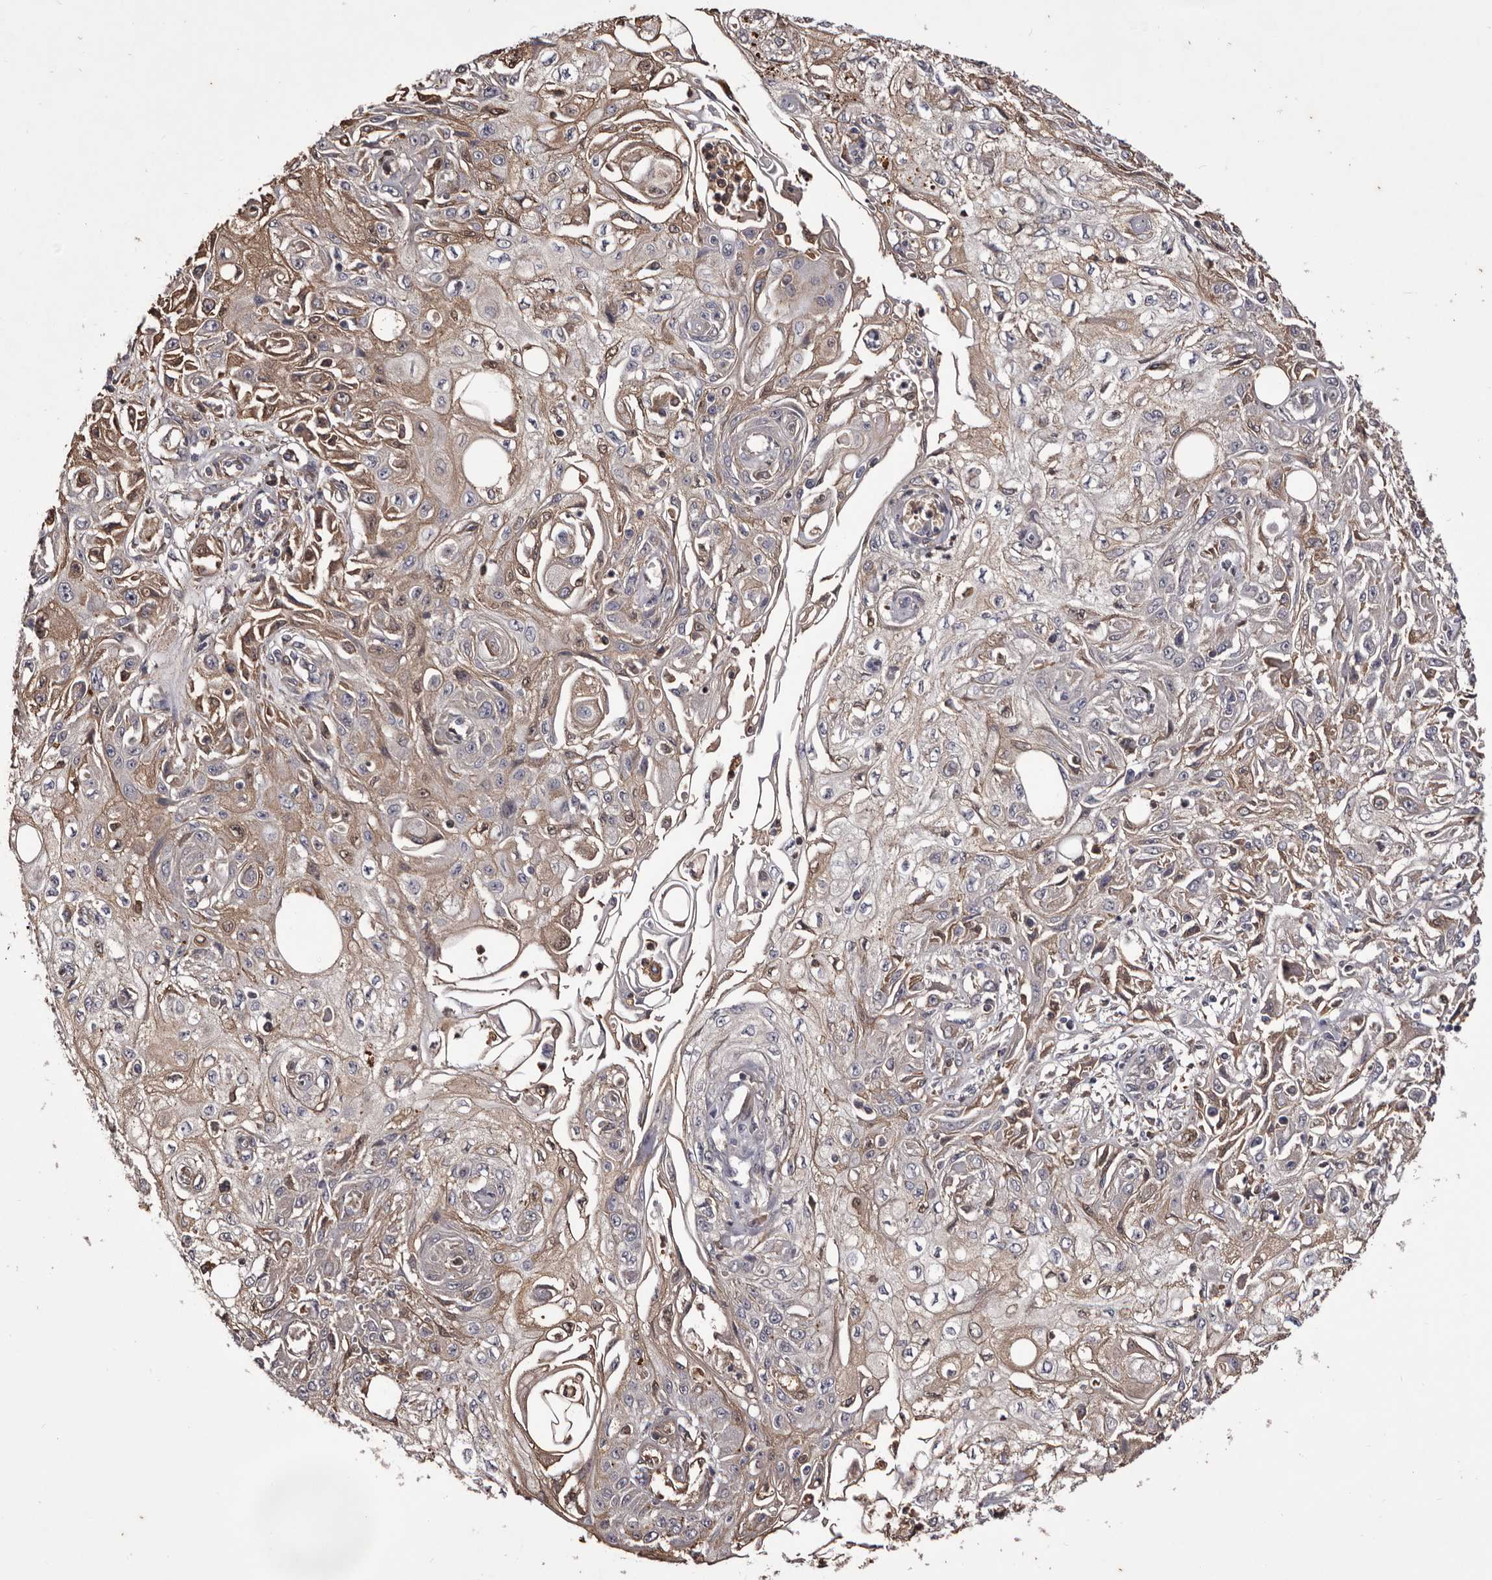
{"staining": {"intensity": "weak", "quantity": "<25%", "location": "cytoplasmic/membranous"}, "tissue": "skin cancer", "cell_type": "Tumor cells", "image_type": "cancer", "snomed": [{"axis": "morphology", "description": "Squamous cell carcinoma, NOS"}, {"axis": "morphology", "description": "Squamous cell carcinoma, metastatic, NOS"}, {"axis": "topography", "description": "Skin"}, {"axis": "topography", "description": "Lymph node"}], "caption": "Skin cancer stained for a protein using IHC demonstrates no staining tumor cells.", "gene": "CYP1B1", "patient": {"sex": "male", "age": 75}}